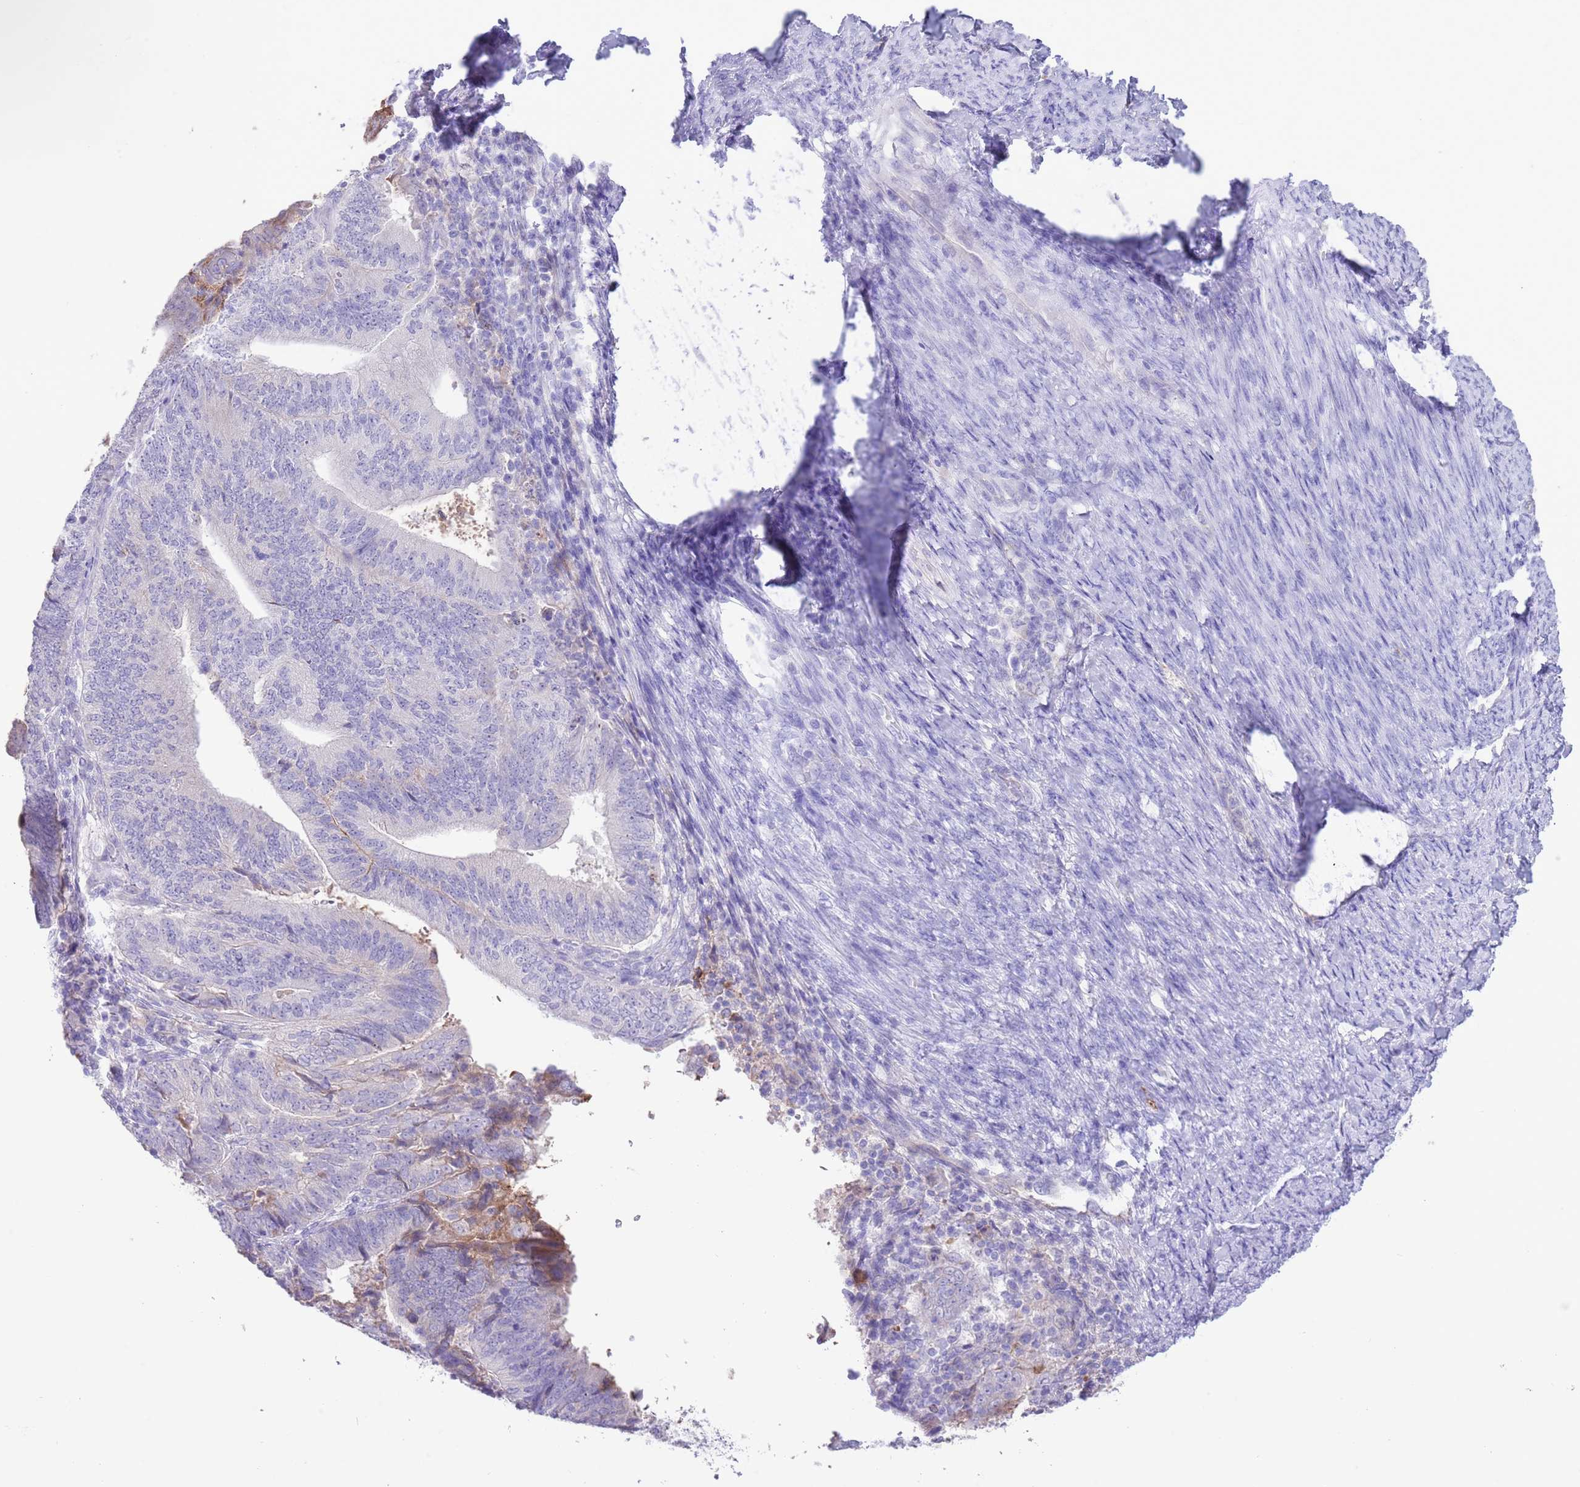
{"staining": {"intensity": "negative", "quantity": "none", "location": "none"}, "tissue": "endometrial cancer", "cell_type": "Tumor cells", "image_type": "cancer", "snomed": [{"axis": "morphology", "description": "Adenocarcinoma, NOS"}, {"axis": "topography", "description": "Endometrium"}], "caption": "Histopathology image shows no protein expression in tumor cells of endometrial cancer (adenocarcinoma) tissue.", "gene": "IGF1", "patient": {"sex": "female", "age": 70}}